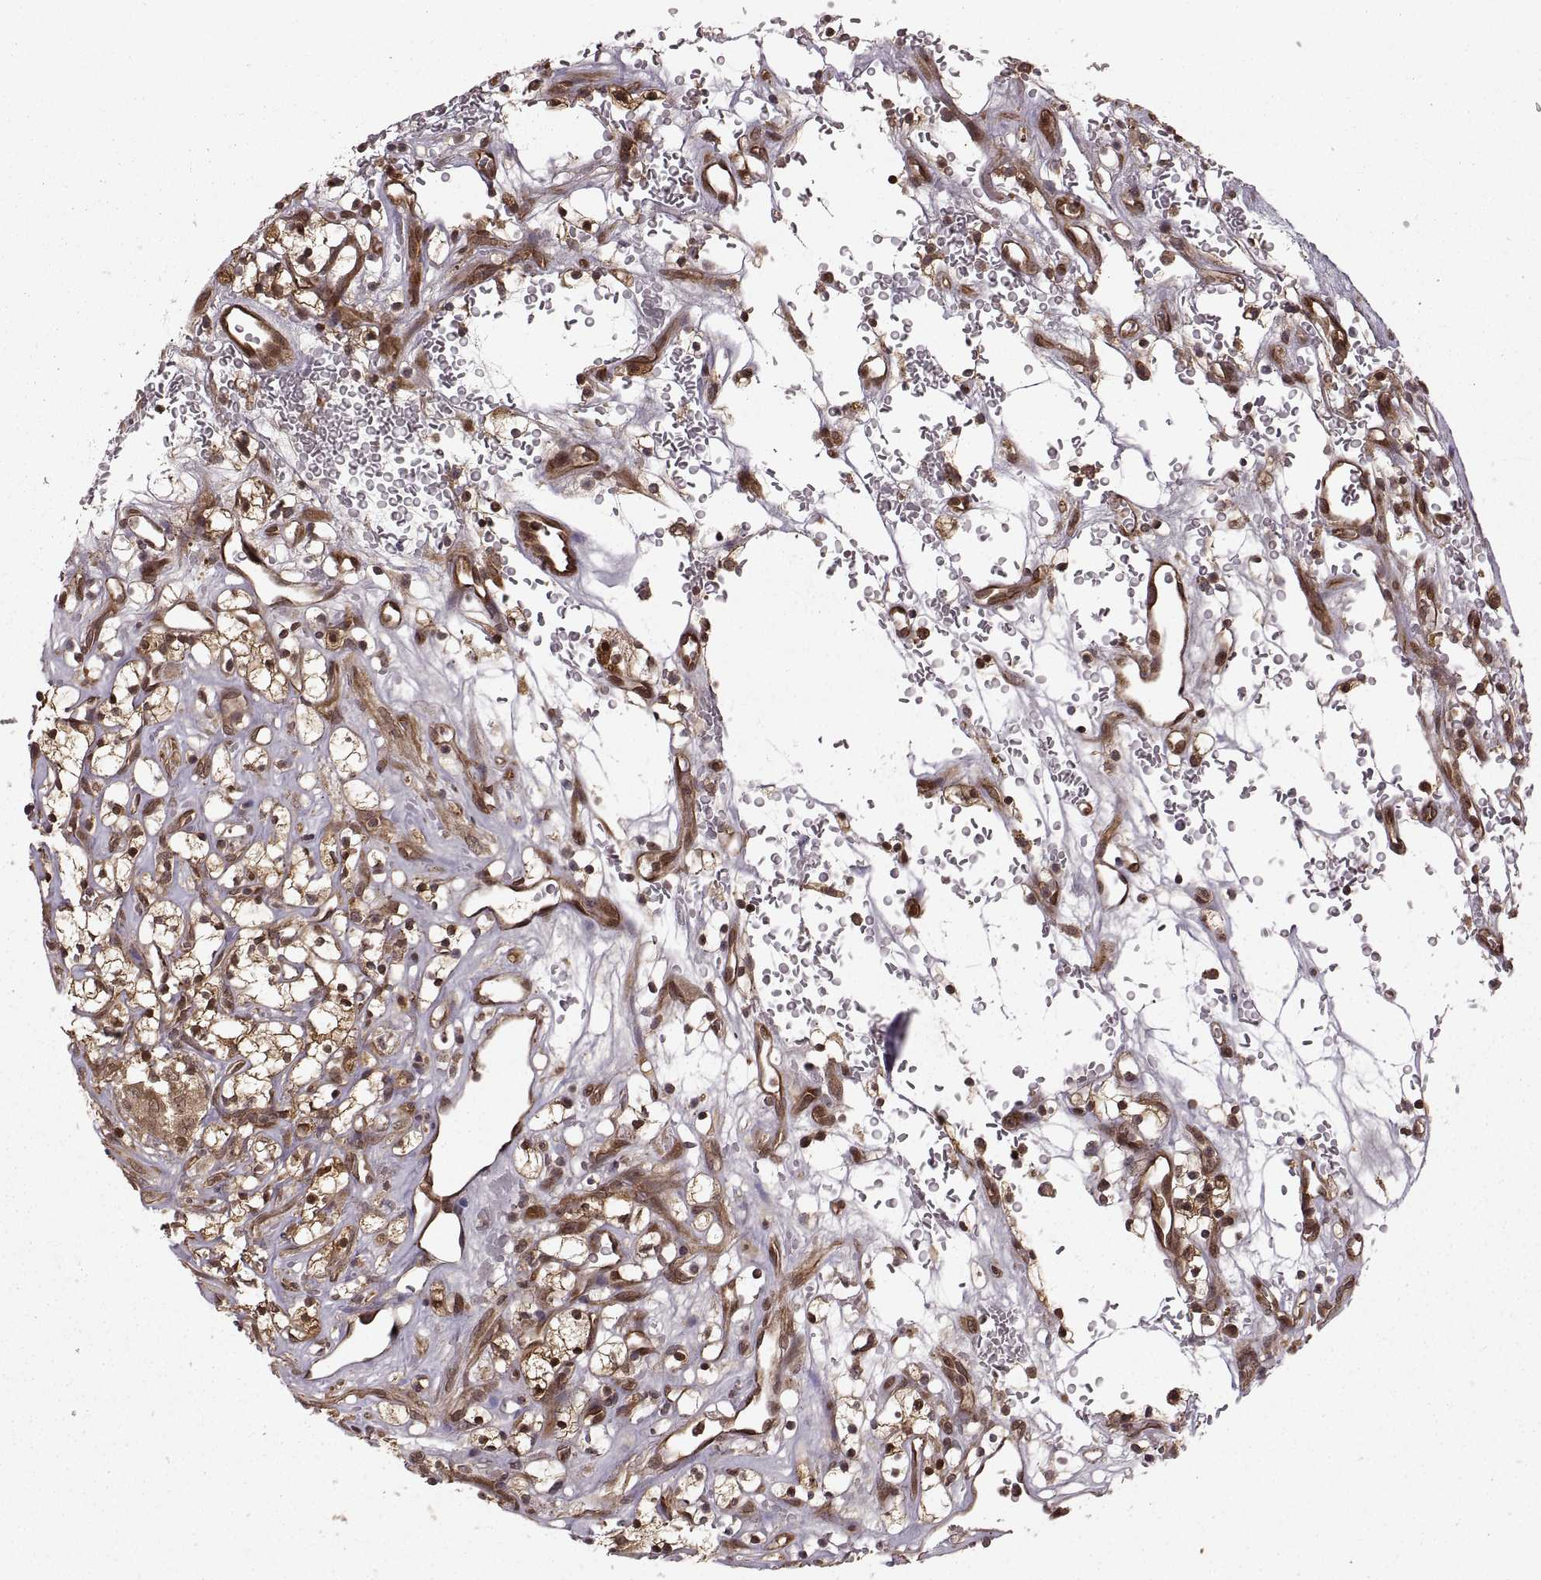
{"staining": {"intensity": "strong", "quantity": ">75%", "location": "cytoplasmic/membranous,nuclear"}, "tissue": "renal cancer", "cell_type": "Tumor cells", "image_type": "cancer", "snomed": [{"axis": "morphology", "description": "Adenocarcinoma, NOS"}, {"axis": "topography", "description": "Kidney"}], "caption": "Human adenocarcinoma (renal) stained for a protein (brown) displays strong cytoplasmic/membranous and nuclear positive positivity in approximately >75% of tumor cells.", "gene": "DEDD", "patient": {"sex": "female", "age": 64}}